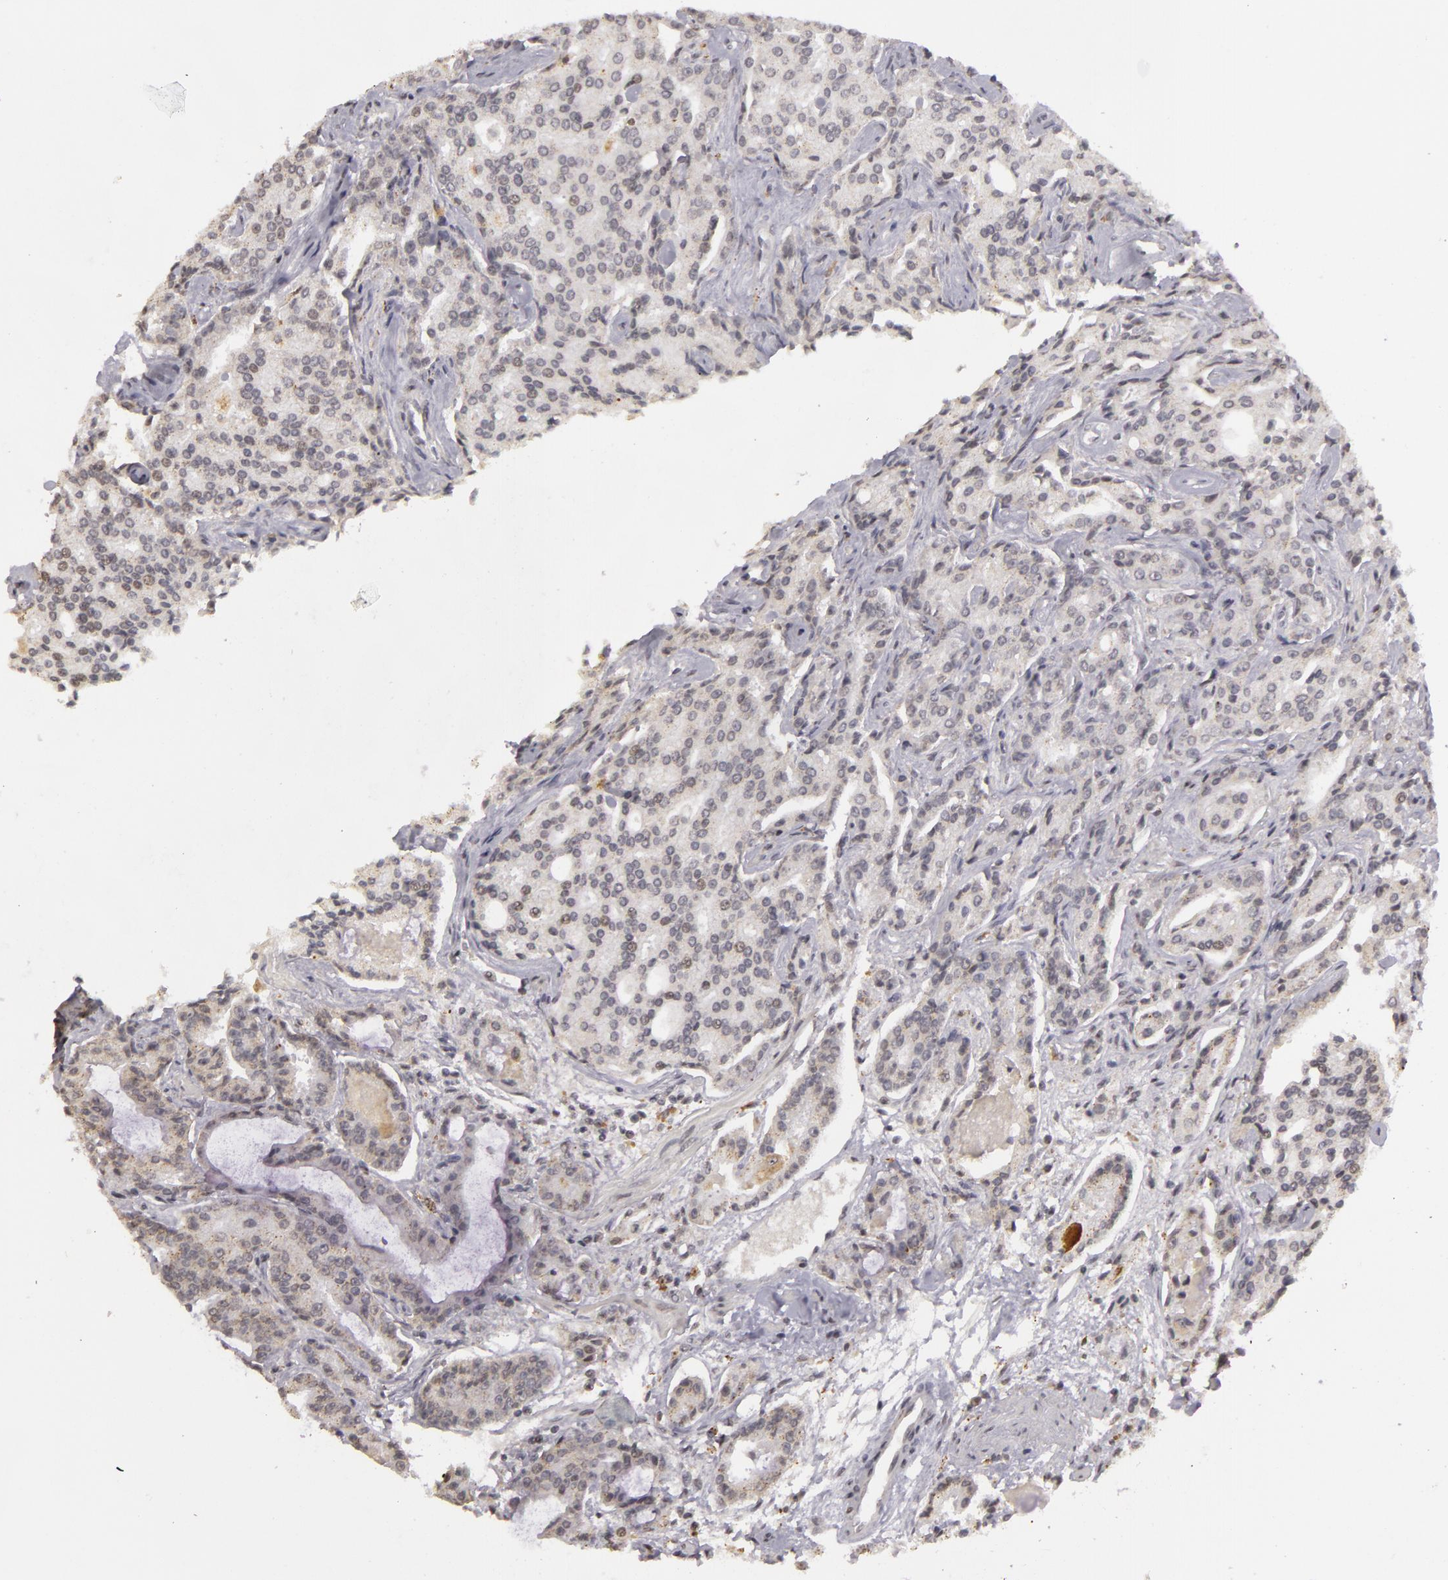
{"staining": {"intensity": "negative", "quantity": "none", "location": "none"}, "tissue": "prostate cancer", "cell_type": "Tumor cells", "image_type": "cancer", "snomed": [{"axis": "morphology", "description": "Adenocarcinoma, Medium grade"}, {"axis": "topography", "description": "Prostate"}], "caption": "Photomicrograph shows no protein positivity in tumor cells of prostate cancer (adenocarcinoma (medium-grade)) tissue.", "gene": "RRP7A", "patient": {"sex": "male", "age": 72}}